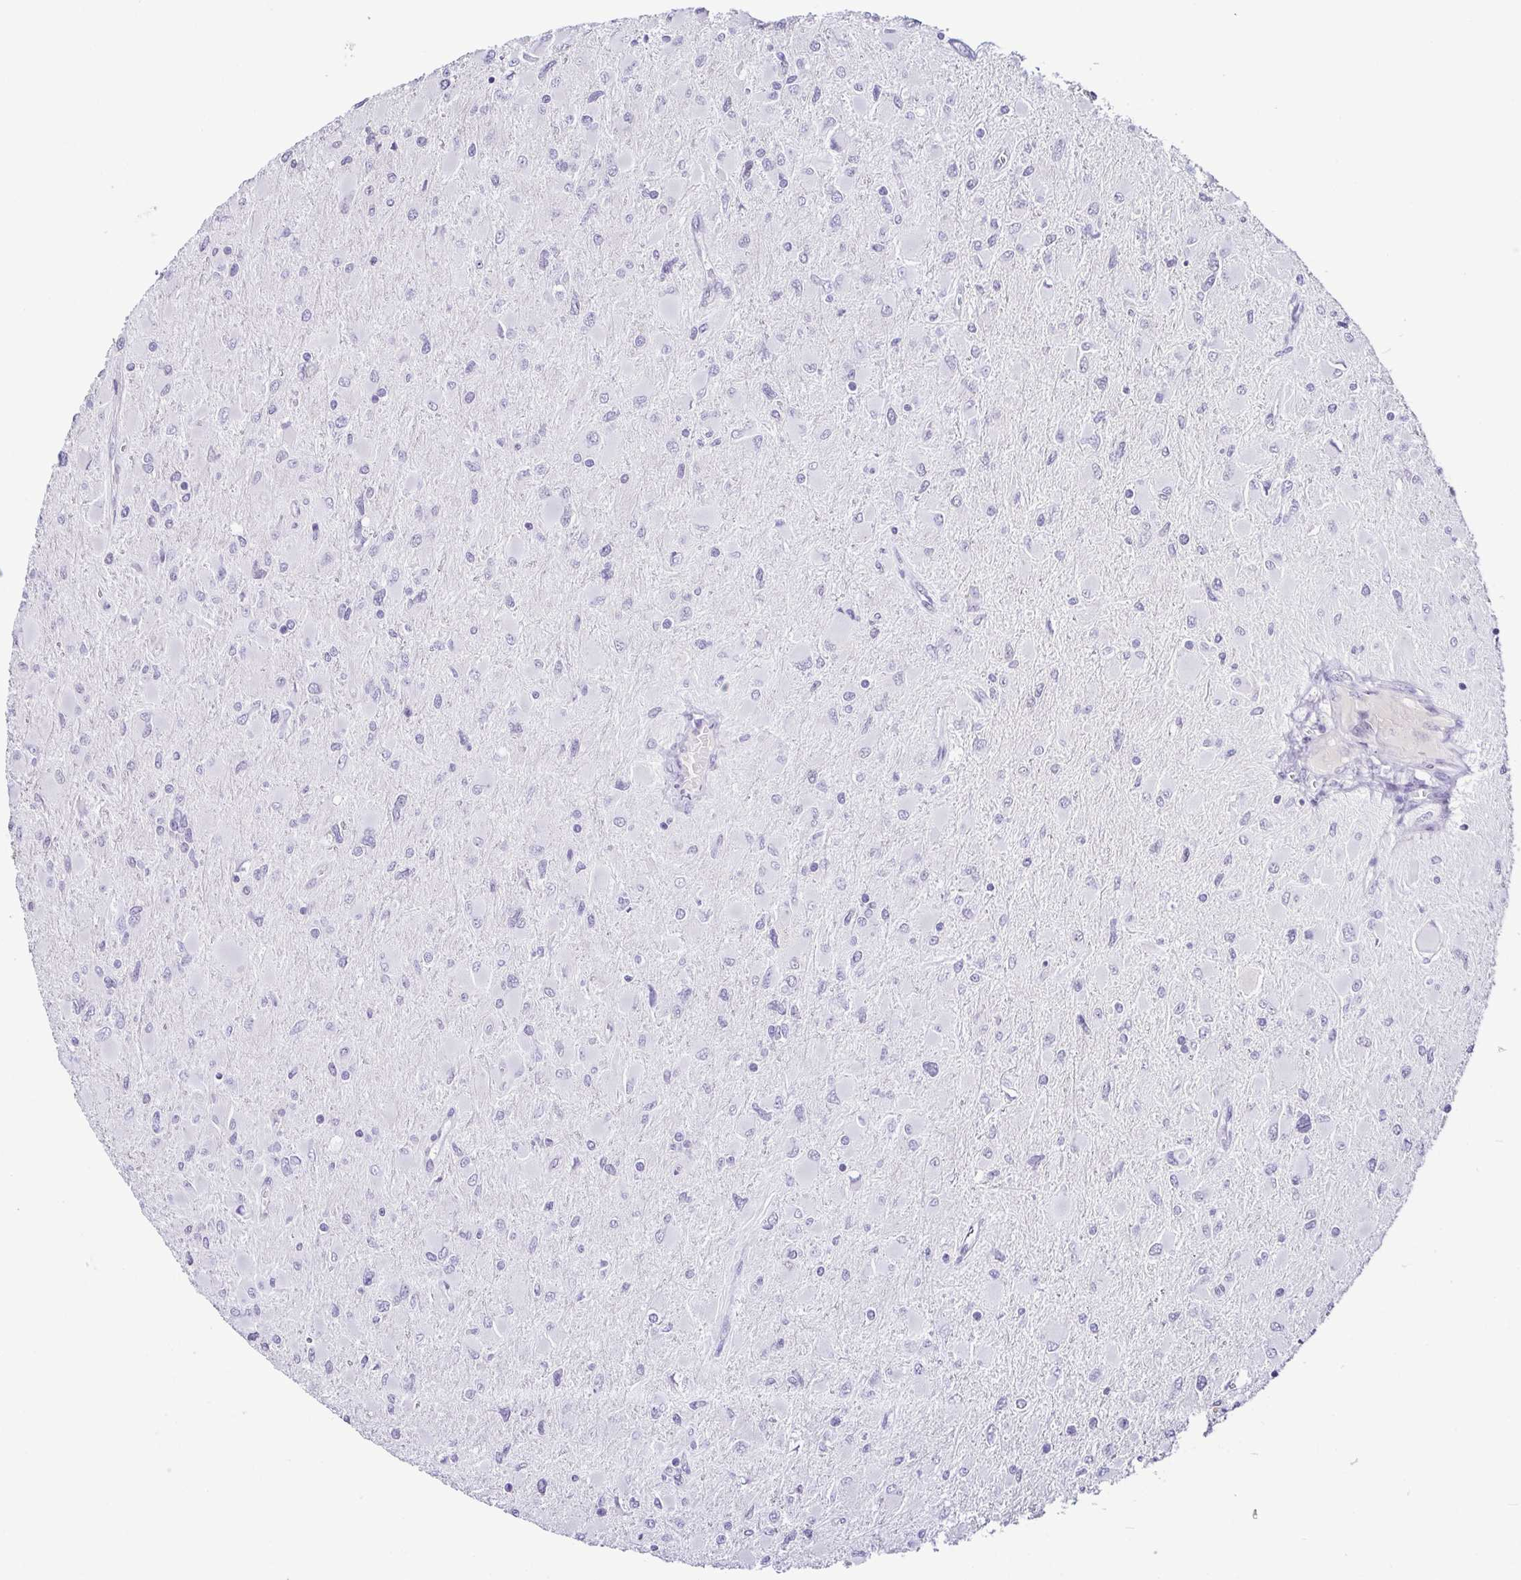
{"staining": {"intensity": "negative", "quantity": "none", "location": "none"}, "tissue": "glioma", "cell_type": "Tumor cells", "image_type": "cancer", "snomed": [{"axis": "morphology", "description": "Glioma, malignant, High grade"}, {"axis": "topography", "description": "Cerebral cortex"}], "caption": "Protein analysis of high-grade glioma (malignant) reveals no significant expression in tumor cells.", "gene": "TCF3", "patient": {"sex": "female", "age": 36}}